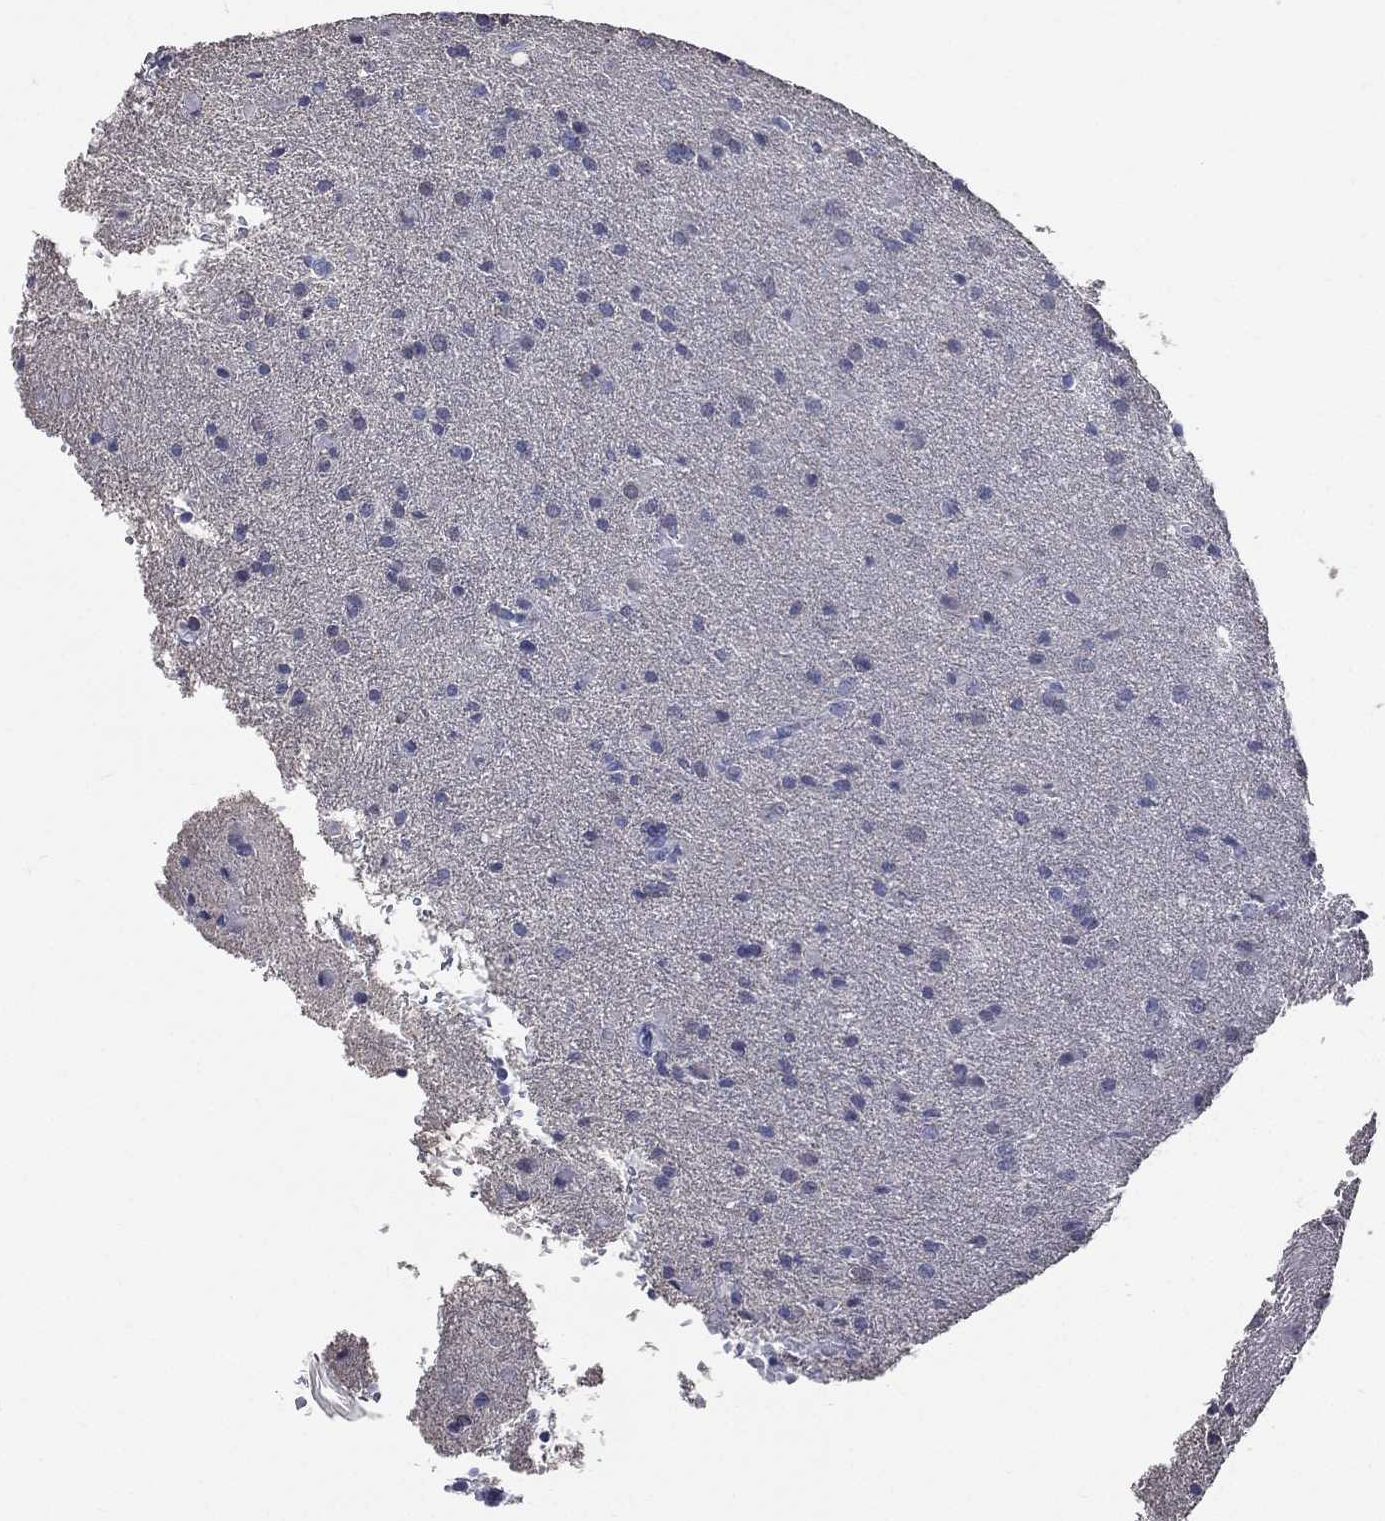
{"staining": {"intensity": "negative", "quantity": "none", "location": "none"}, "tissue": "glioma", "cell_type": "Tumor cells", "image_type": "cancer", "snomed": [{"axis": "morphology", "description": "Glioma, malignant, Low grade"}, {"axis": "topography", "description": "Brain"}], "caption": "Immunohistochemistry histopathology image of neoplastic tissue: malignant low-grade glioma stained with DAB (3,3'-diaminobenzidine) displays no significant protein positivity in tumor cells. (Stains: DAB (3,3'-diaminobenzidine) immunohistochemistry with hematoxylin counter stain, Microscopy: brightfield microscopy at high magnification).", "gene": "DPYS", "patient": {"sex": "male", "age": 58}}